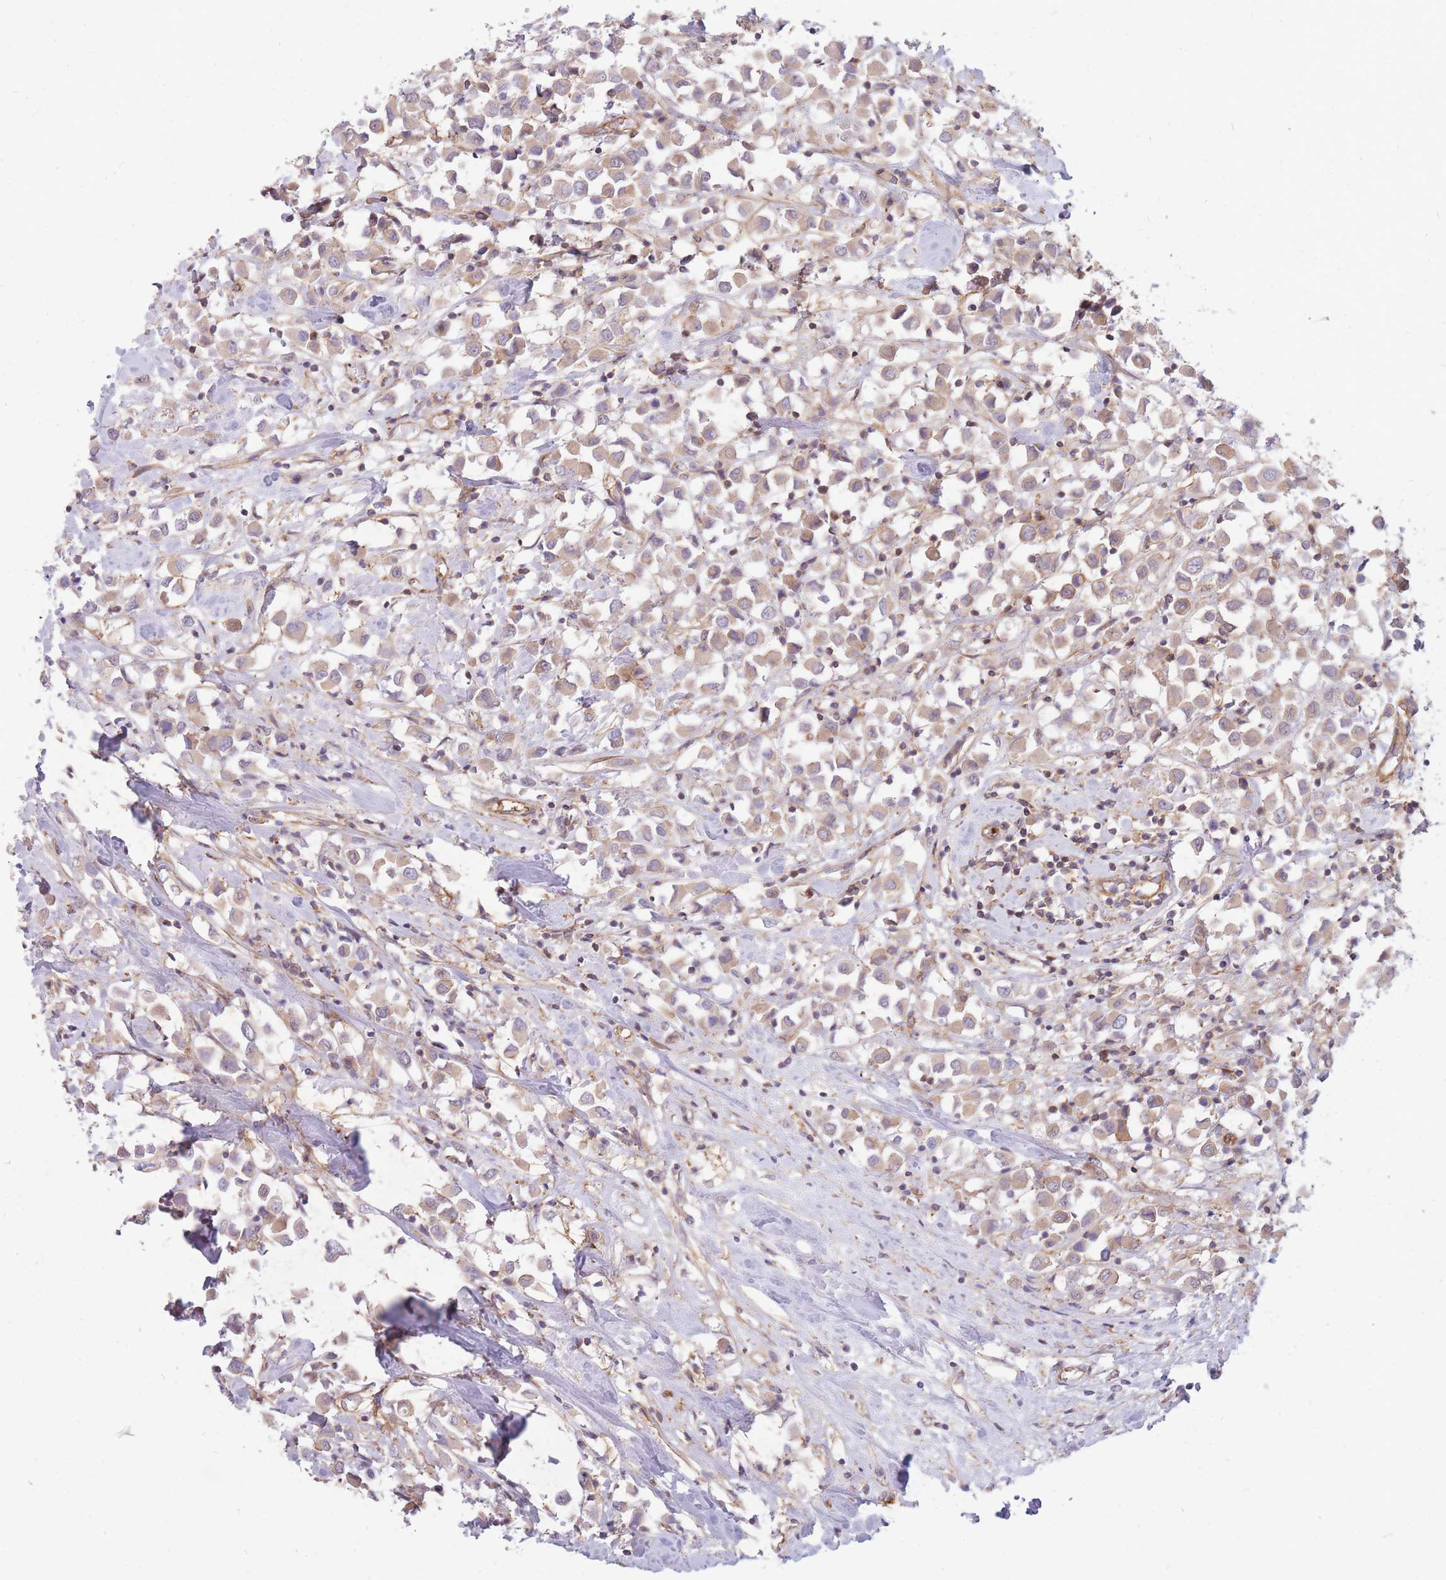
{"staining": {"intensity": "weak", "quantity": "25%-75%", "location": "cytoplasmic/membranous"}, "tissue": "breast cancer", "cell_type": "Tumor cells", "image_type": "cancer", "snomed": [{"axis": "morphology", "description": "Duct carcinoma"}, {"axis": "topography", "description": "Breast"}], "caption": "Breast cancer was stained to show a protein in brown. There is low levels of weak cytoplasmic/membranous staining in approximately 25%-75% of tumor cells.", "gene": "GGA1", "patient": {"sex": "female", "age": 61}}